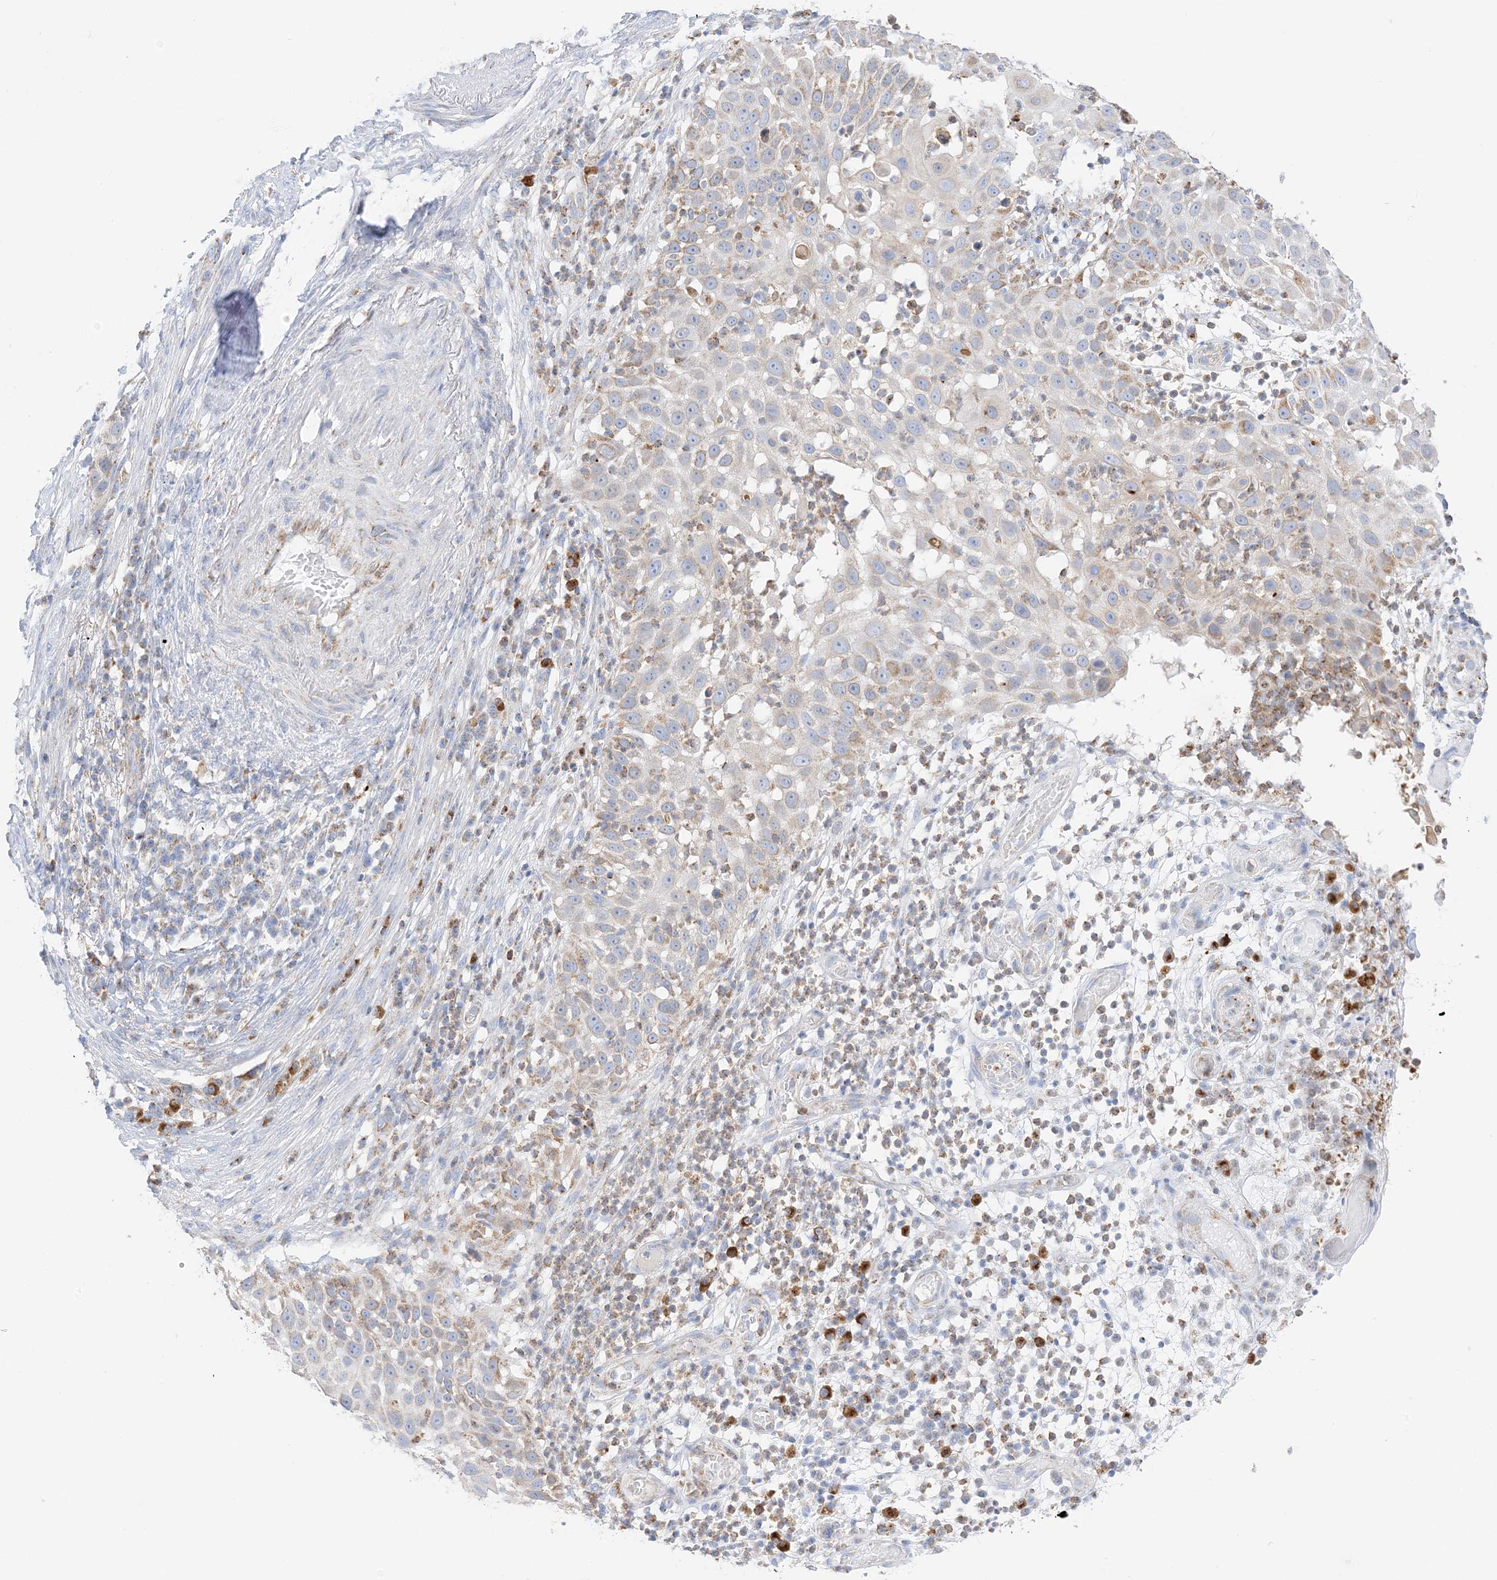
{"staining": {"intensity": "moderate", "quantity": "25%-75%", "location": "cytoplasmic/membranous"}, "tissue": "skin cancer", "cell_type": "Tumor cells", "image_type": "cancer", "snomed": [{"axis": "morphology", "description": "Squamous cell carcinoma, NOS"}, {"axis": "topography", "description": "Skin"}], "caption": "Brown immunohistochemical staining in skin cancer displays moderate cytoplasmic/membranous expression in approximately 25%-75% of tumor cells. (Stains: DAB in brown, nuclei in blue, Microscopy: brightfield microscopy at high magnification).", "gene": "CAPN13", "patient": {"sex": "female", "age": 44}}